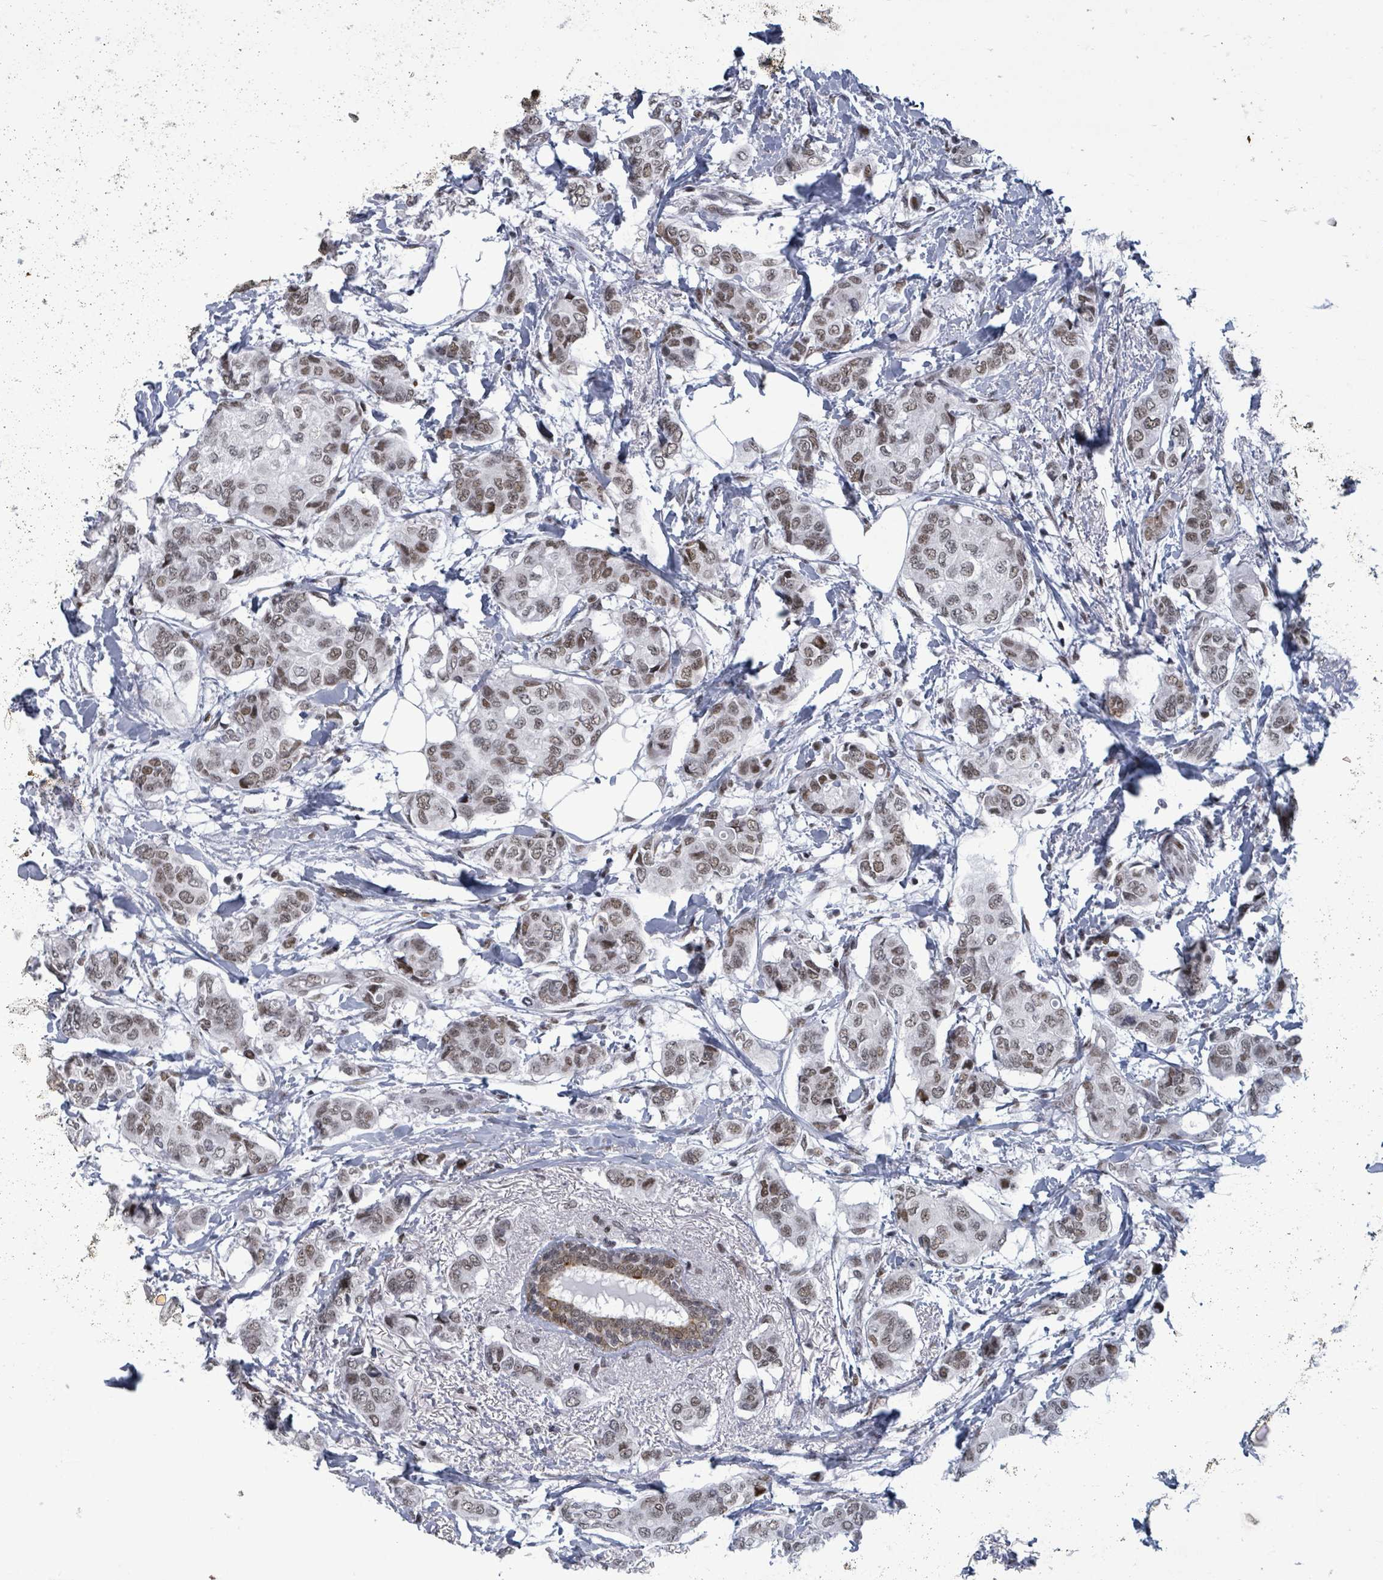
{"staining": {"intensity": "moderate", "quantity": ">75%", "location": "nuclear"}, "tissue": "breast cancer", "cell_type": "Tumor cells", "image_type": "cancer", "snomed": [{"axis": "morphology", "description": "Lobular carcinoma"}, {"axis": "topography", "description": "Breast"}], "caption": "A micrograph showing moderate nuclear staining in approximately >75% of tumor cells in breast cancer, as visualized by brown immunohistochemical staining.", "gene": "ERCC5", "patient": {"sex": "female", "age": 51}}